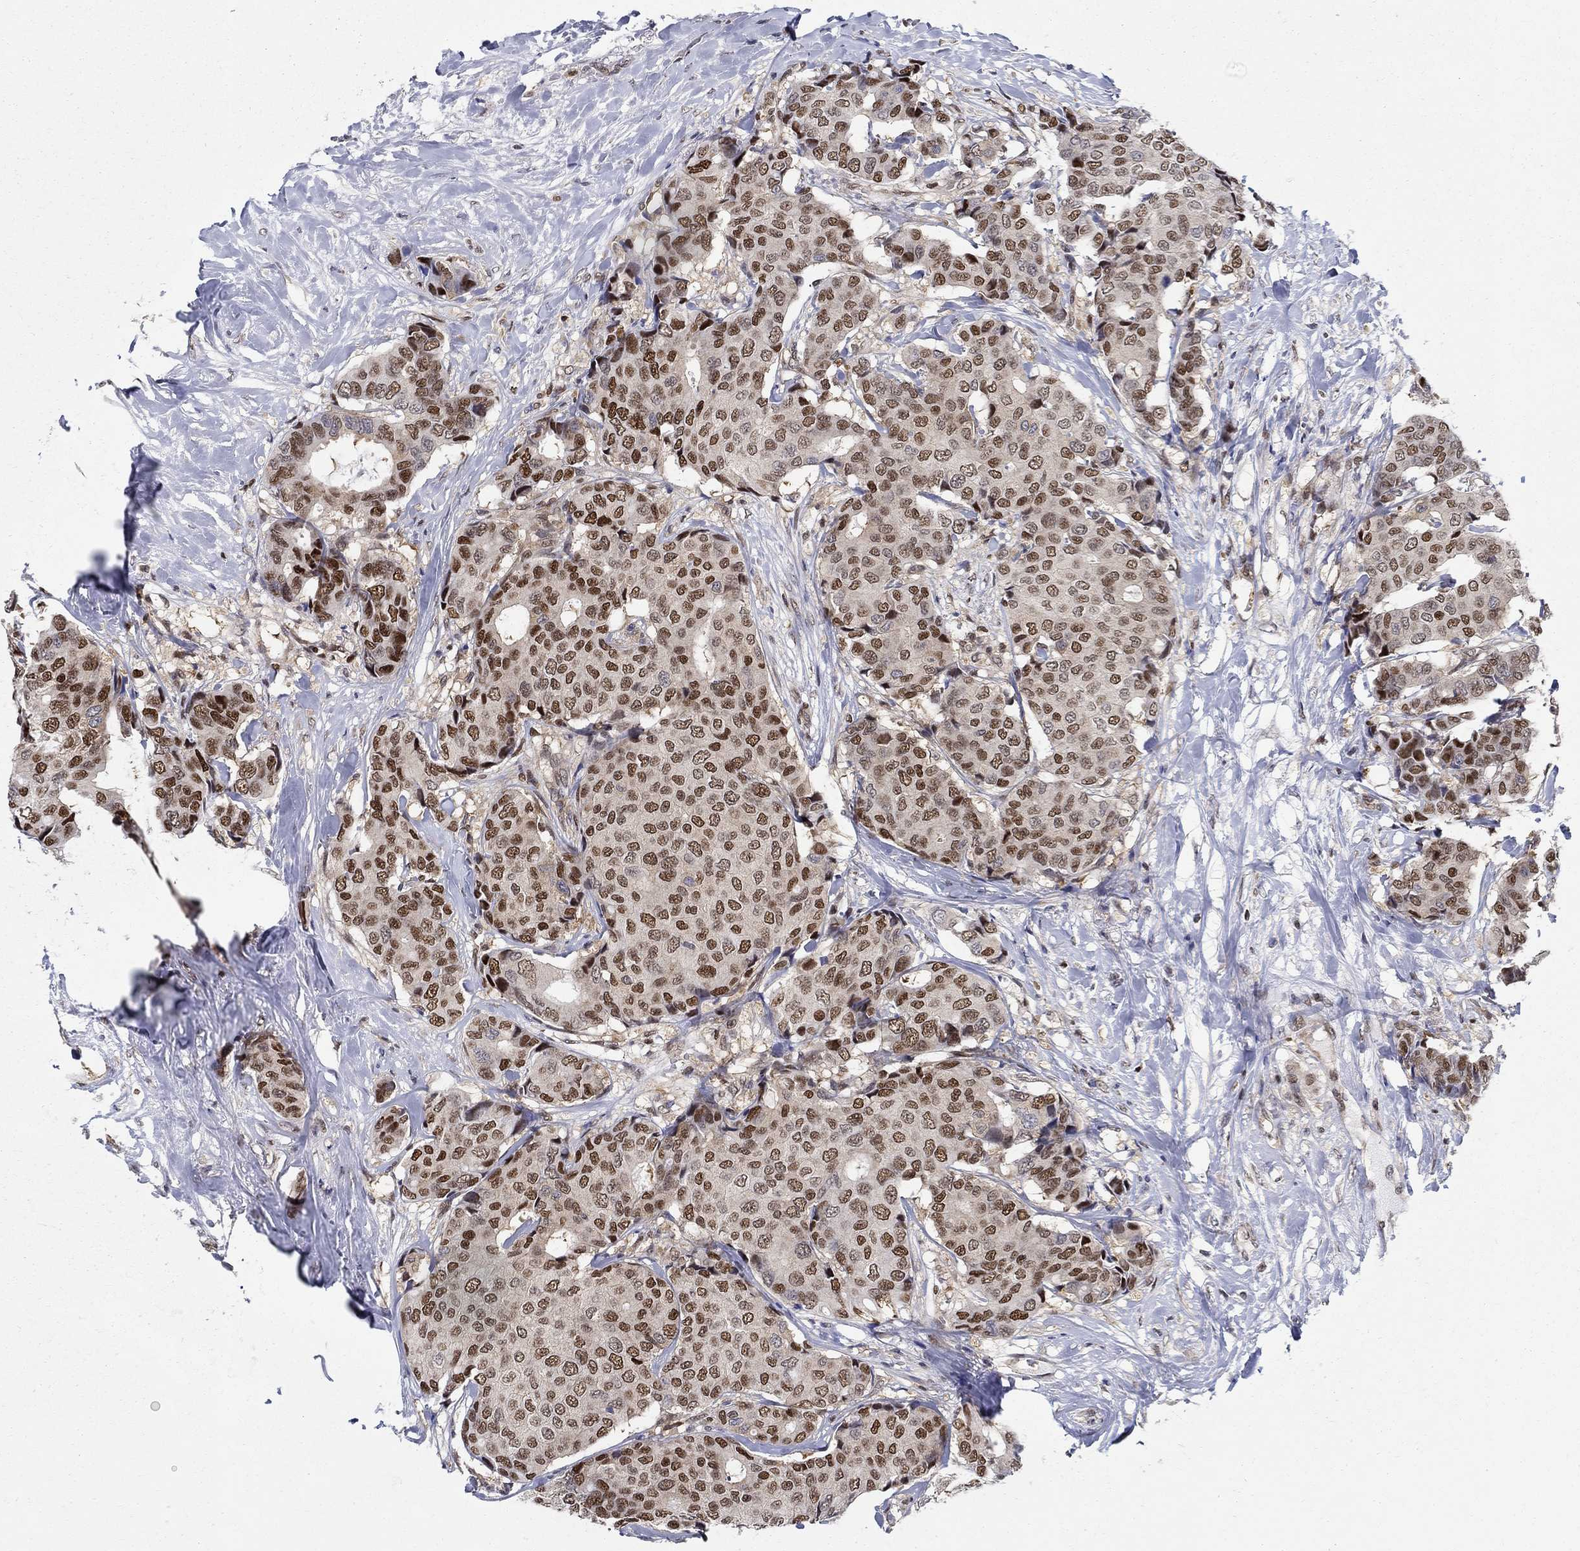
{"staining": {"intensity": "strong", "quantity": ">75%", "location": "nuclear"}, "tissue": "breast cancer", "cell_type": "Tumor cells", "image_type": "cancer", "snomed": [{"axis": "morphology", "description": "Duct carcinoma"}, {"axis": "topography", "description": "Breast"}], "caption": "A high-resolution photomicrograph shows IHC staining of breast cancer, which exhibits strong nuclear positivity in about >75% of tumor cells.", "gene": "ZNF594", "patient": {"sex": "female", "age": 75}}